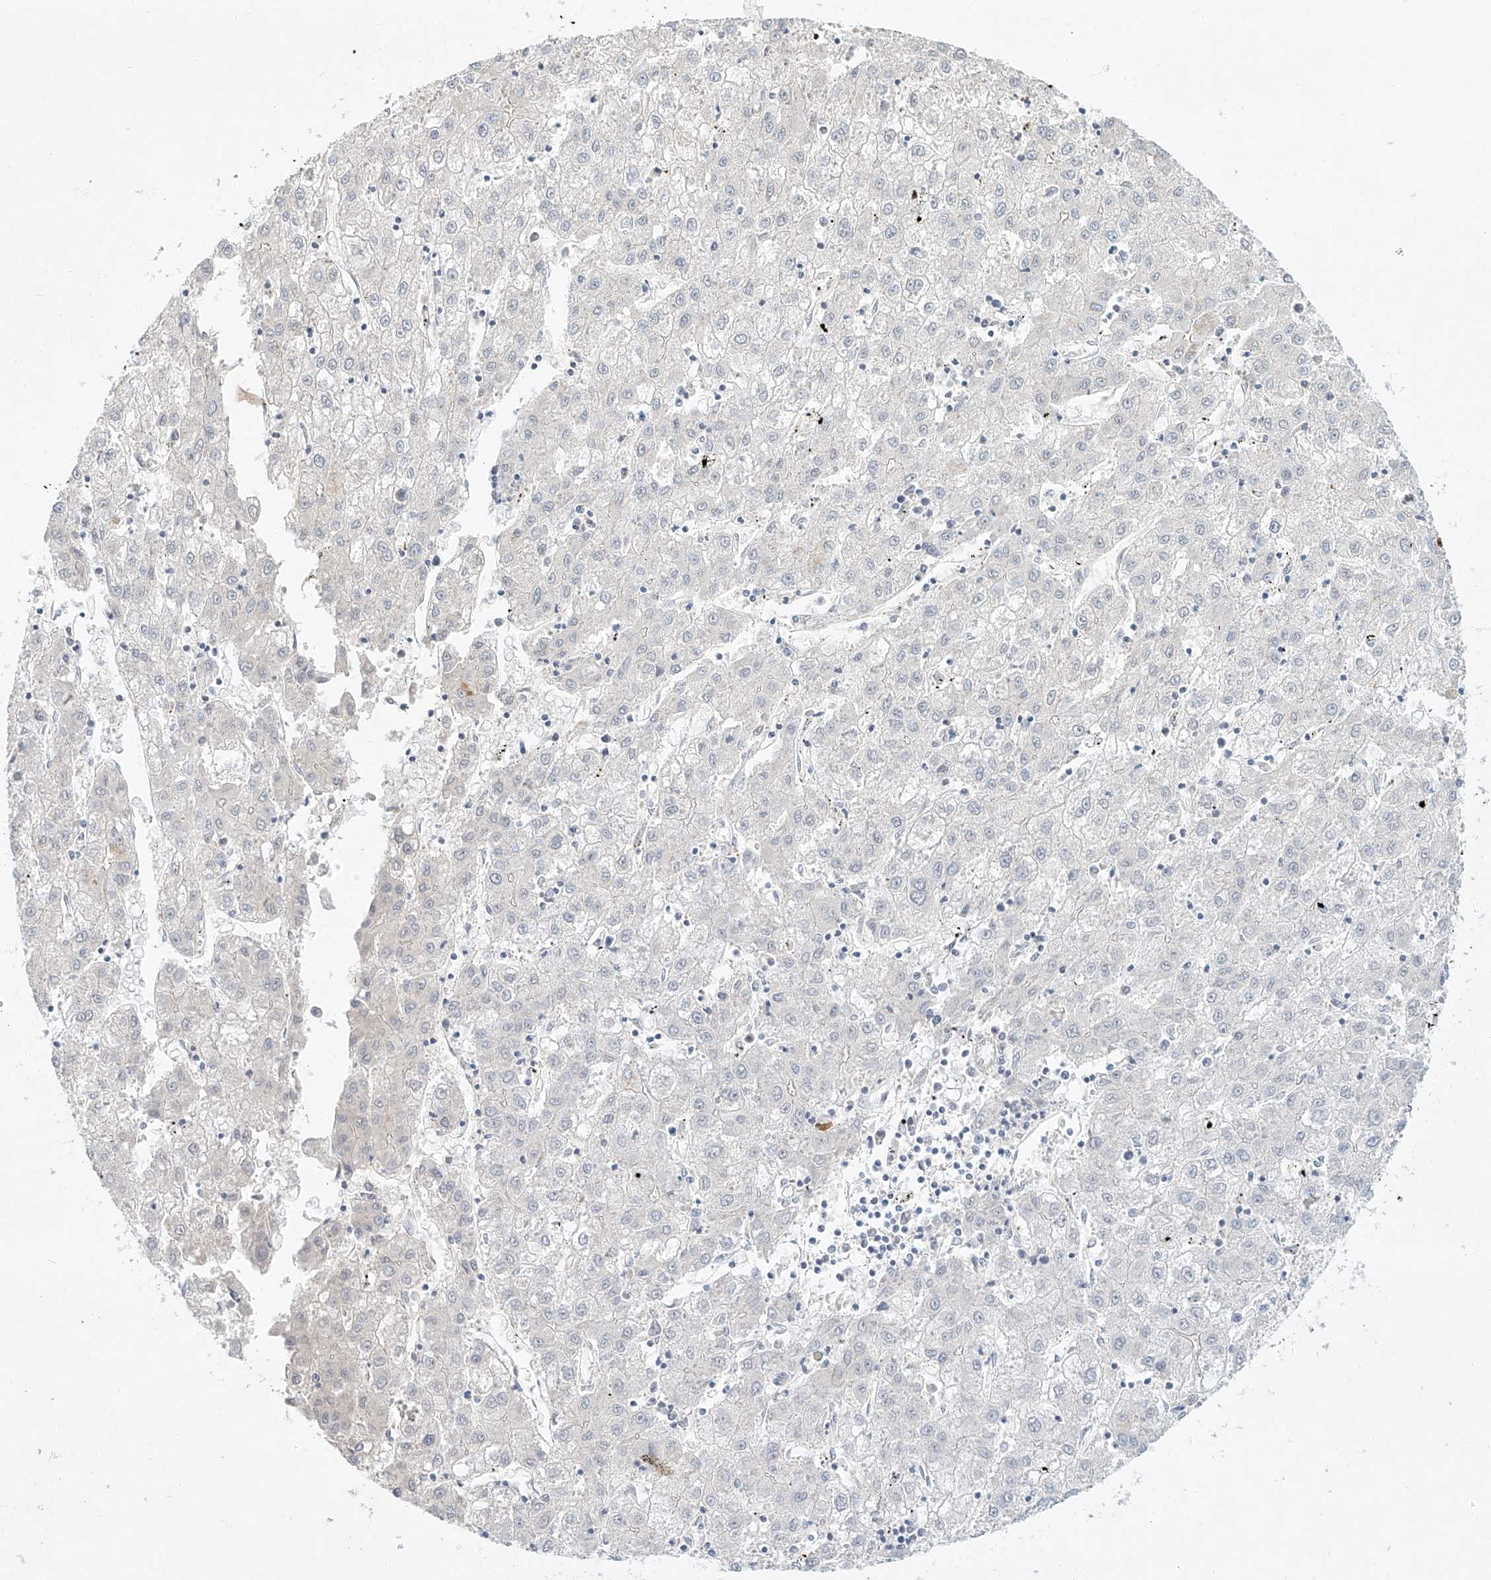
{"staining": {"intensity": "negative", "quantity": "none", "location": "none"}, "tissue": "liver cancer", "cell_type": "Tumor cells", "image_type": "cancer", "snomed": [{"axis": "morphology", "description": "Carcinoma, Hepatocellular, NOS"}, {"axis": "topography", "description": "Liver"}], "caption": "Human liver cancer stained for a protein using IHC shows no positivity in tumor cells.", "gene": "PAK6", "patient": {"sex": "male", "age": 72}}